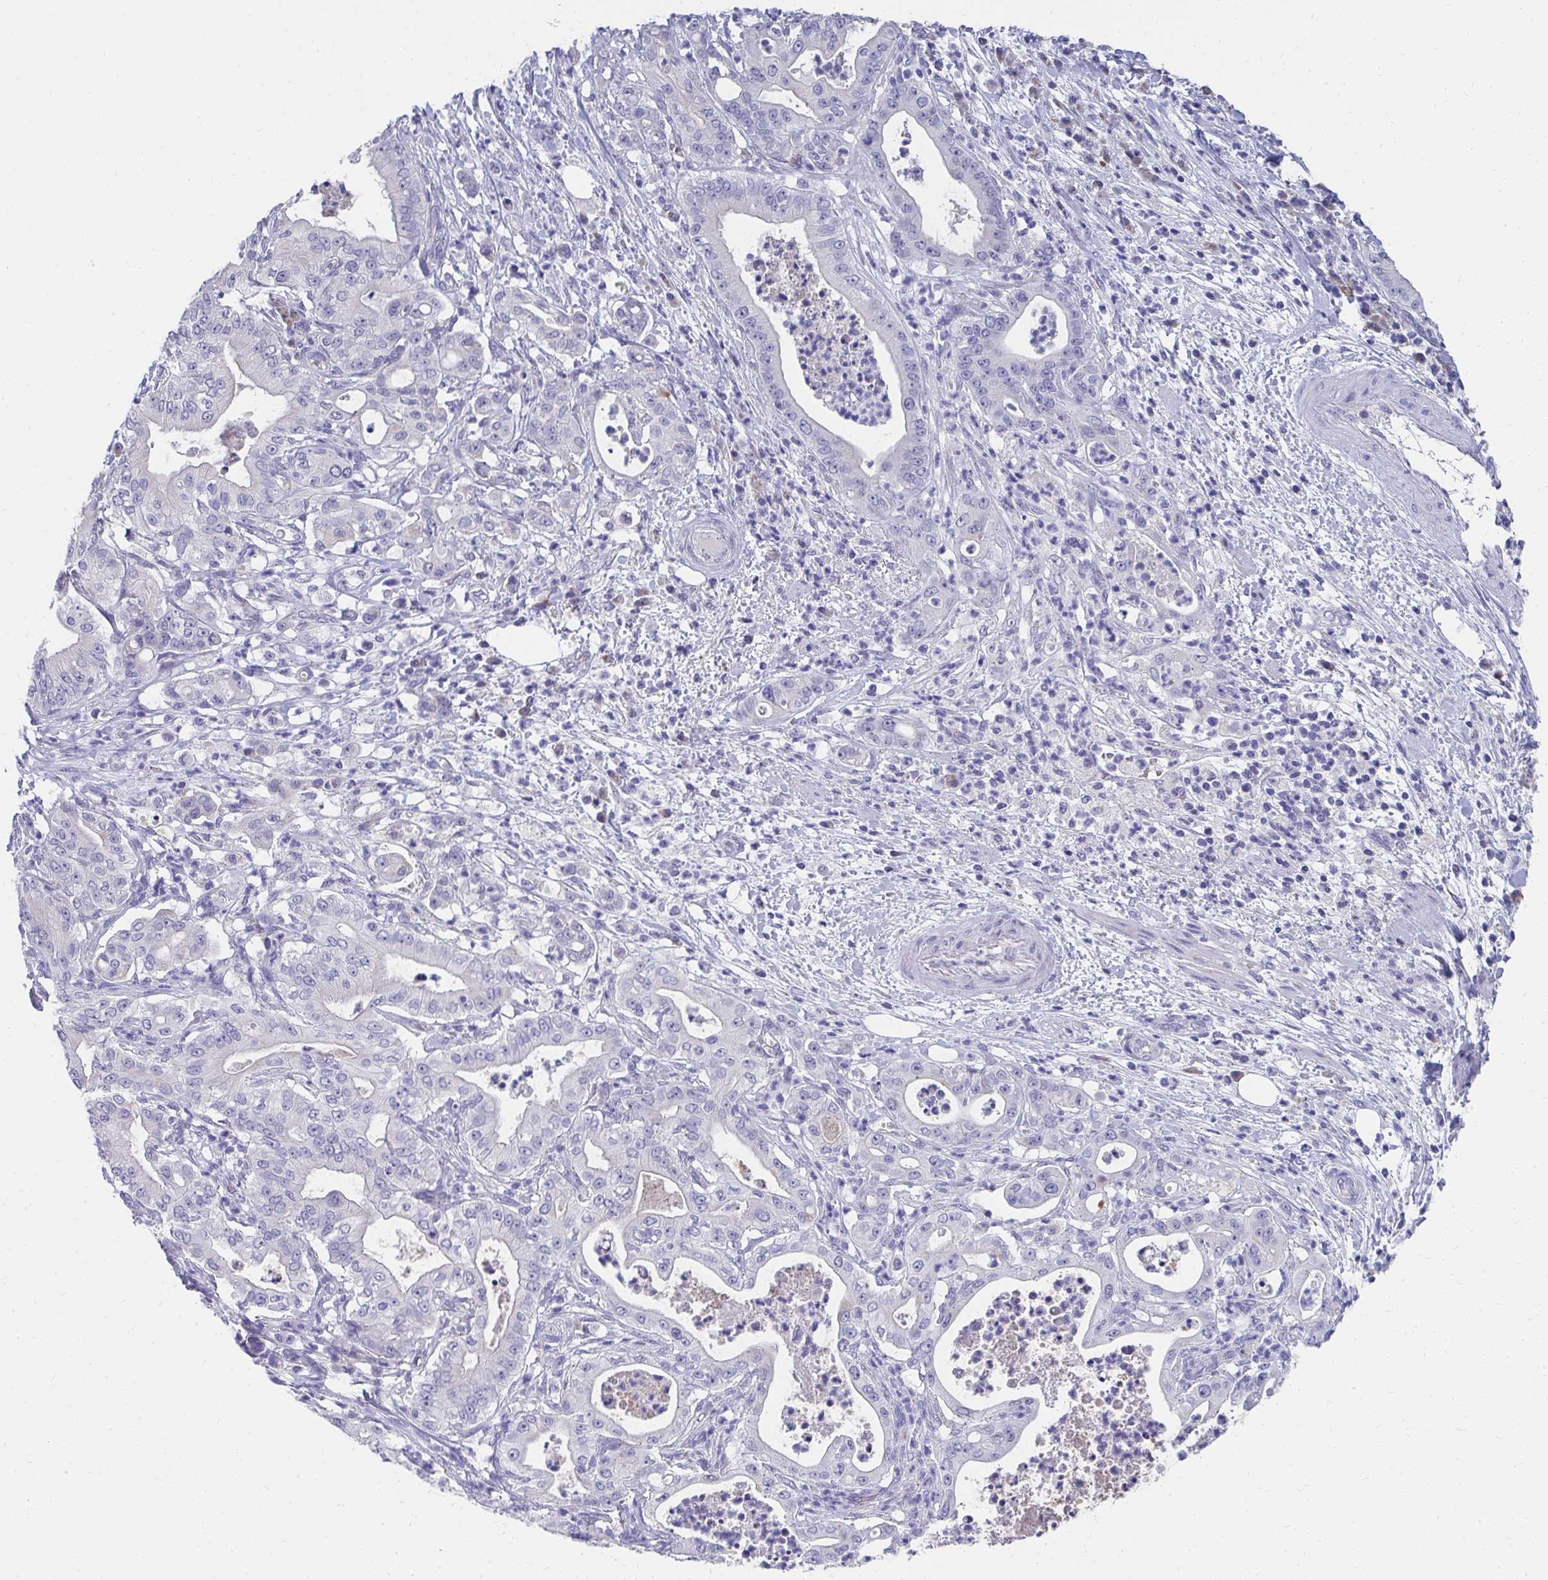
{"staining": {"intensity": "negative", "quantity": "none", "location": "none"}, "tissue": "pancreatic cancer", "cell_type": "Tumor cells", "image_type": "cancer", "snomed": [{"axis": "morphology", "description": "Adenocarcinoma, NOS"}, {"axis": "topography", "description": "Pancreas"}], "caption": "Immunohistochemistry histopathology image of neoplastic tissue: human pancreatic adenocarcinoma stained with DAB displays no significant protein expression in tumor cells.", "gene": "TMPRSS2", "patient": {"sex": "male", "age": 71}}